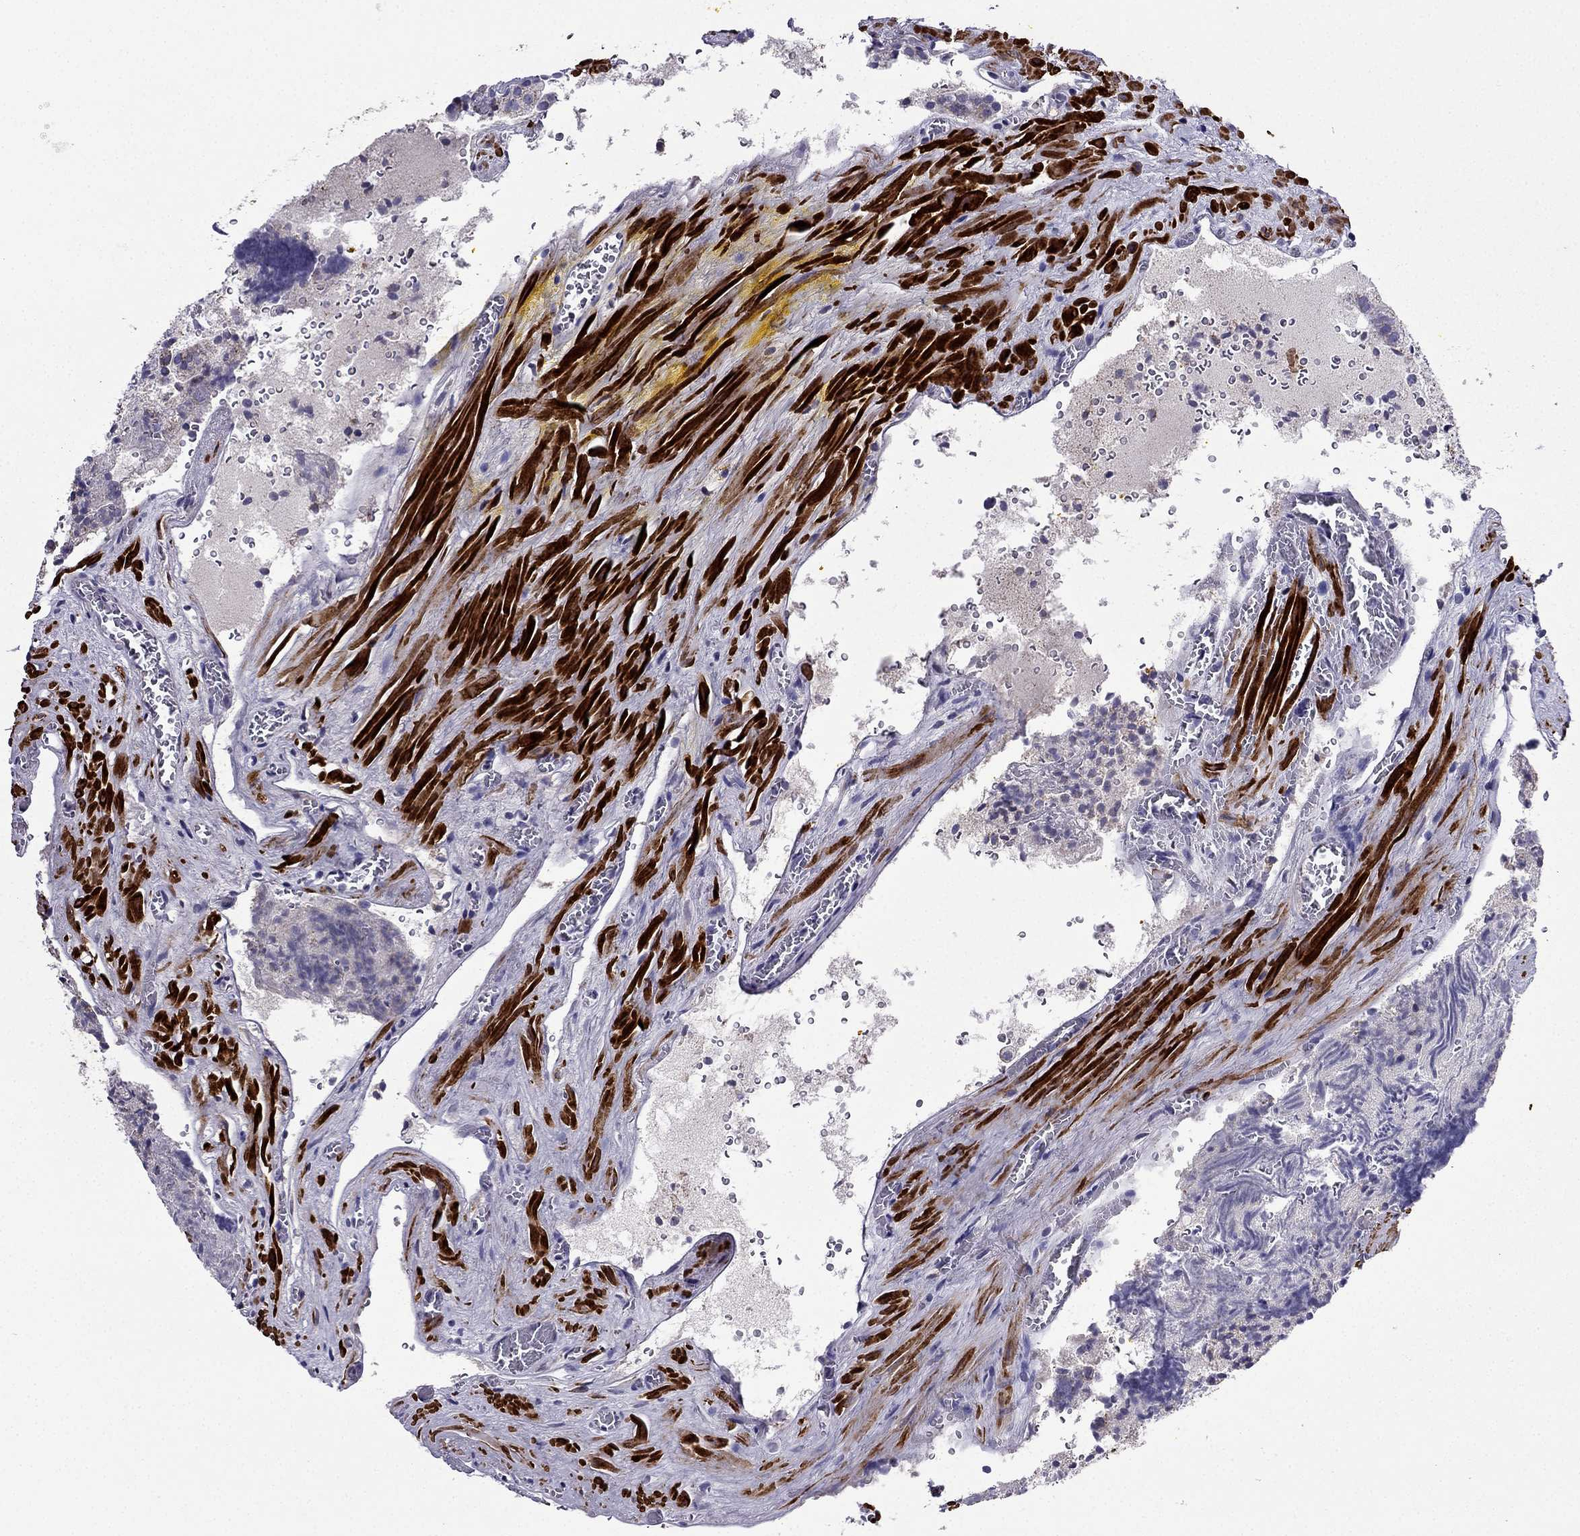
{"staining": {"intensity": "negative", "quantity": "none", "location": "none"}, "tissue": "prostate cancer", "cell_type": "Tumor cells", "image_type": "cancer", "snomed": [{"axis": "morphology", "description": "Adenocarcinoma, NOS"}, {"axis": "topography", "description": "Prostate"}], "caption": "This micrograph is of prostate adenocarcinoma stained with IHC to label a protein in brown with the nuclei are counter-stained blue. There is no staining in tumor cells. (DAB IHC visualized using brightfield microscopy, high magnification).", "gene": "DSC1", "patient": {"sex": "male", "age": 66}}